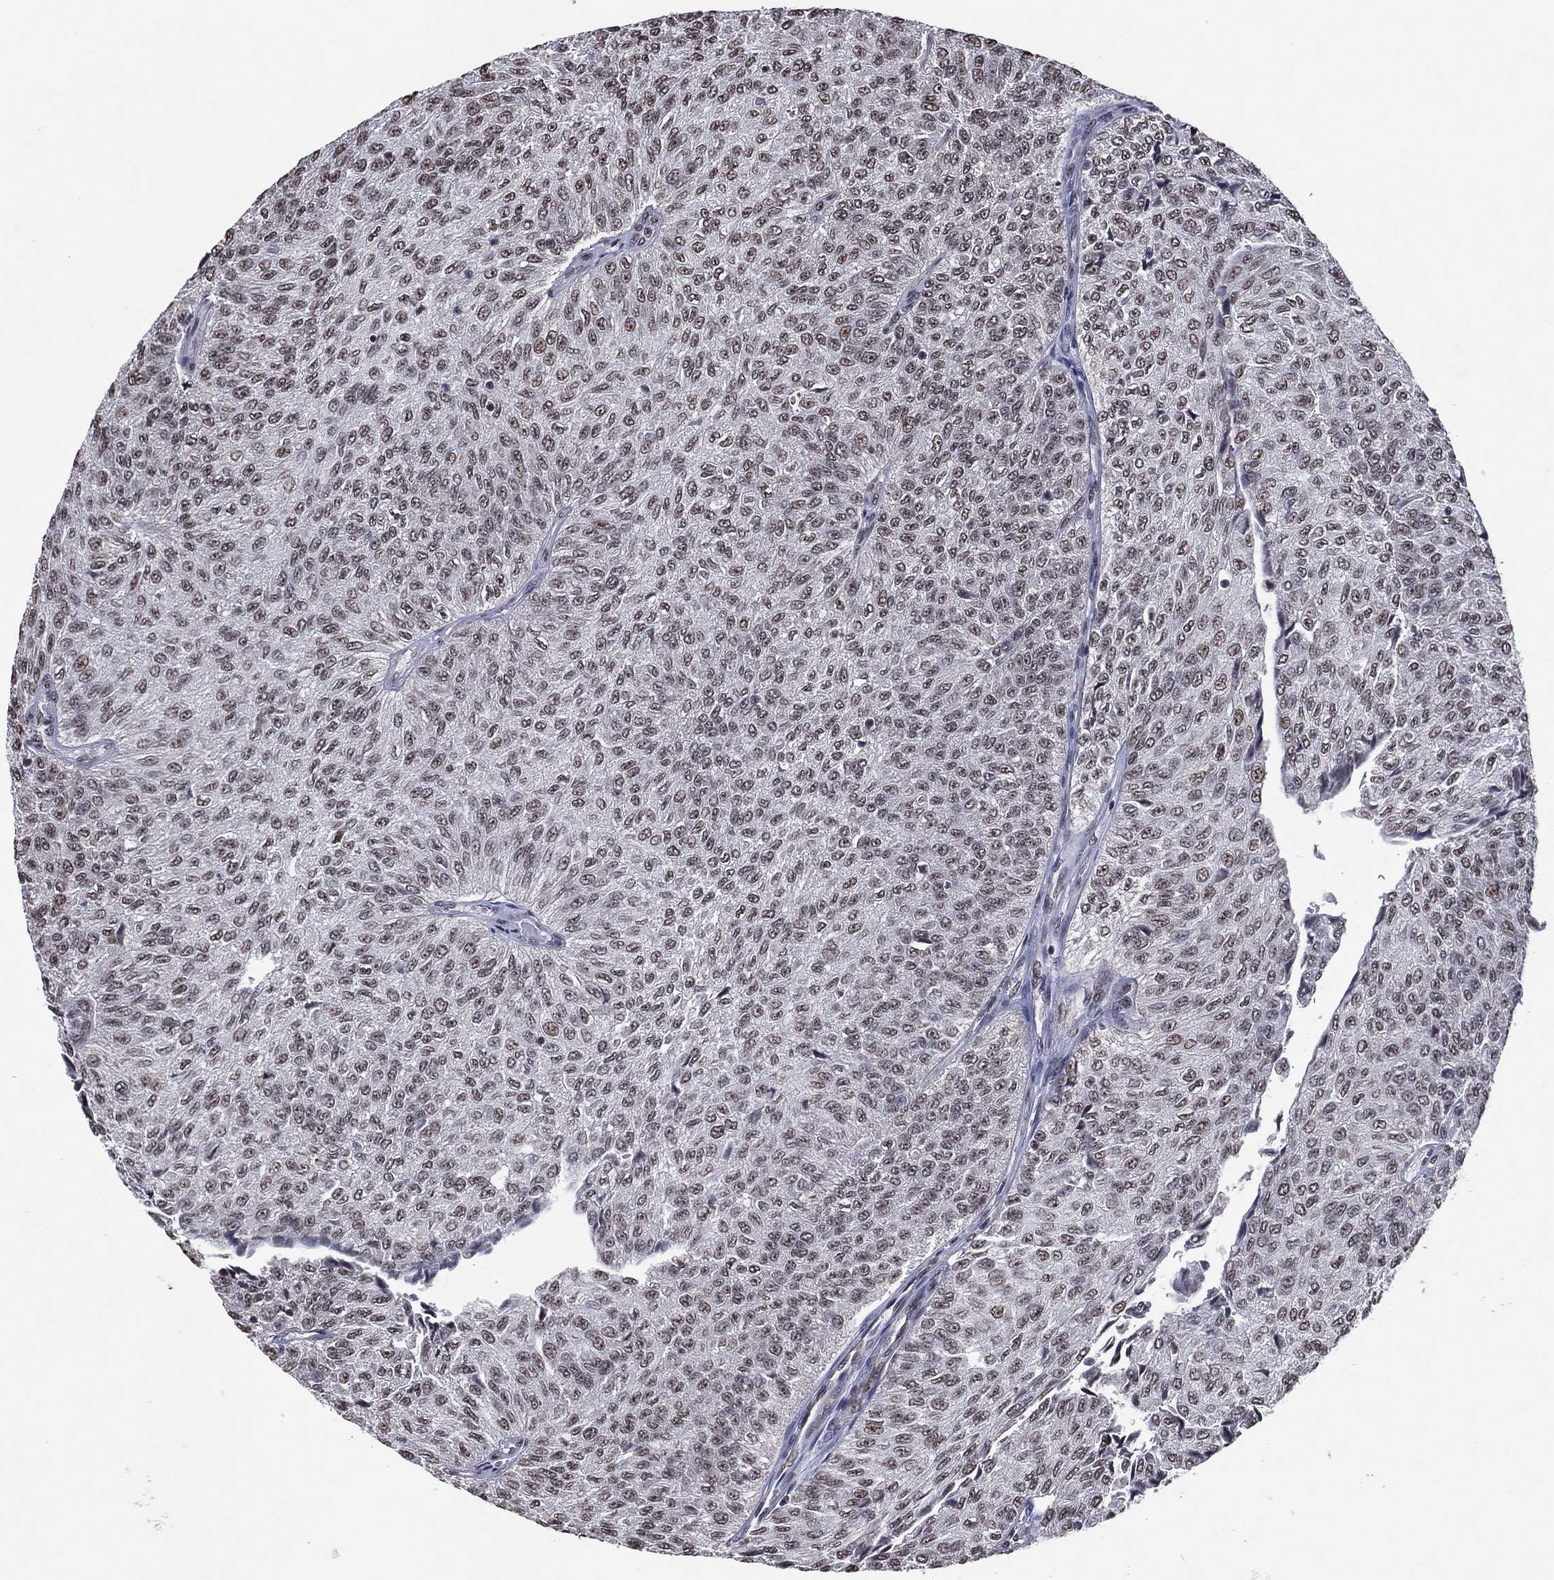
{"staining": {"intensity": "weak", "quantity": "25%-75%", "location": "nuclear"}, "tissue": "urothelial cancer", "cell_type": "Tumor cells", "image_type": "cancer", "snomed": [{"axis": "morphology", "description": "Urothelial carcinoma, Low grade"}, {"axis": "topography", "description": "Urinary bladder"}], "caption": "There is low levels of weak nuclear expression in tumor cells of urothelial cancer, as demonstrated by immunohistochemical staining (brown color).", "gene": "ZBTB42", "patient": {"sex": "male", "age": 78}}